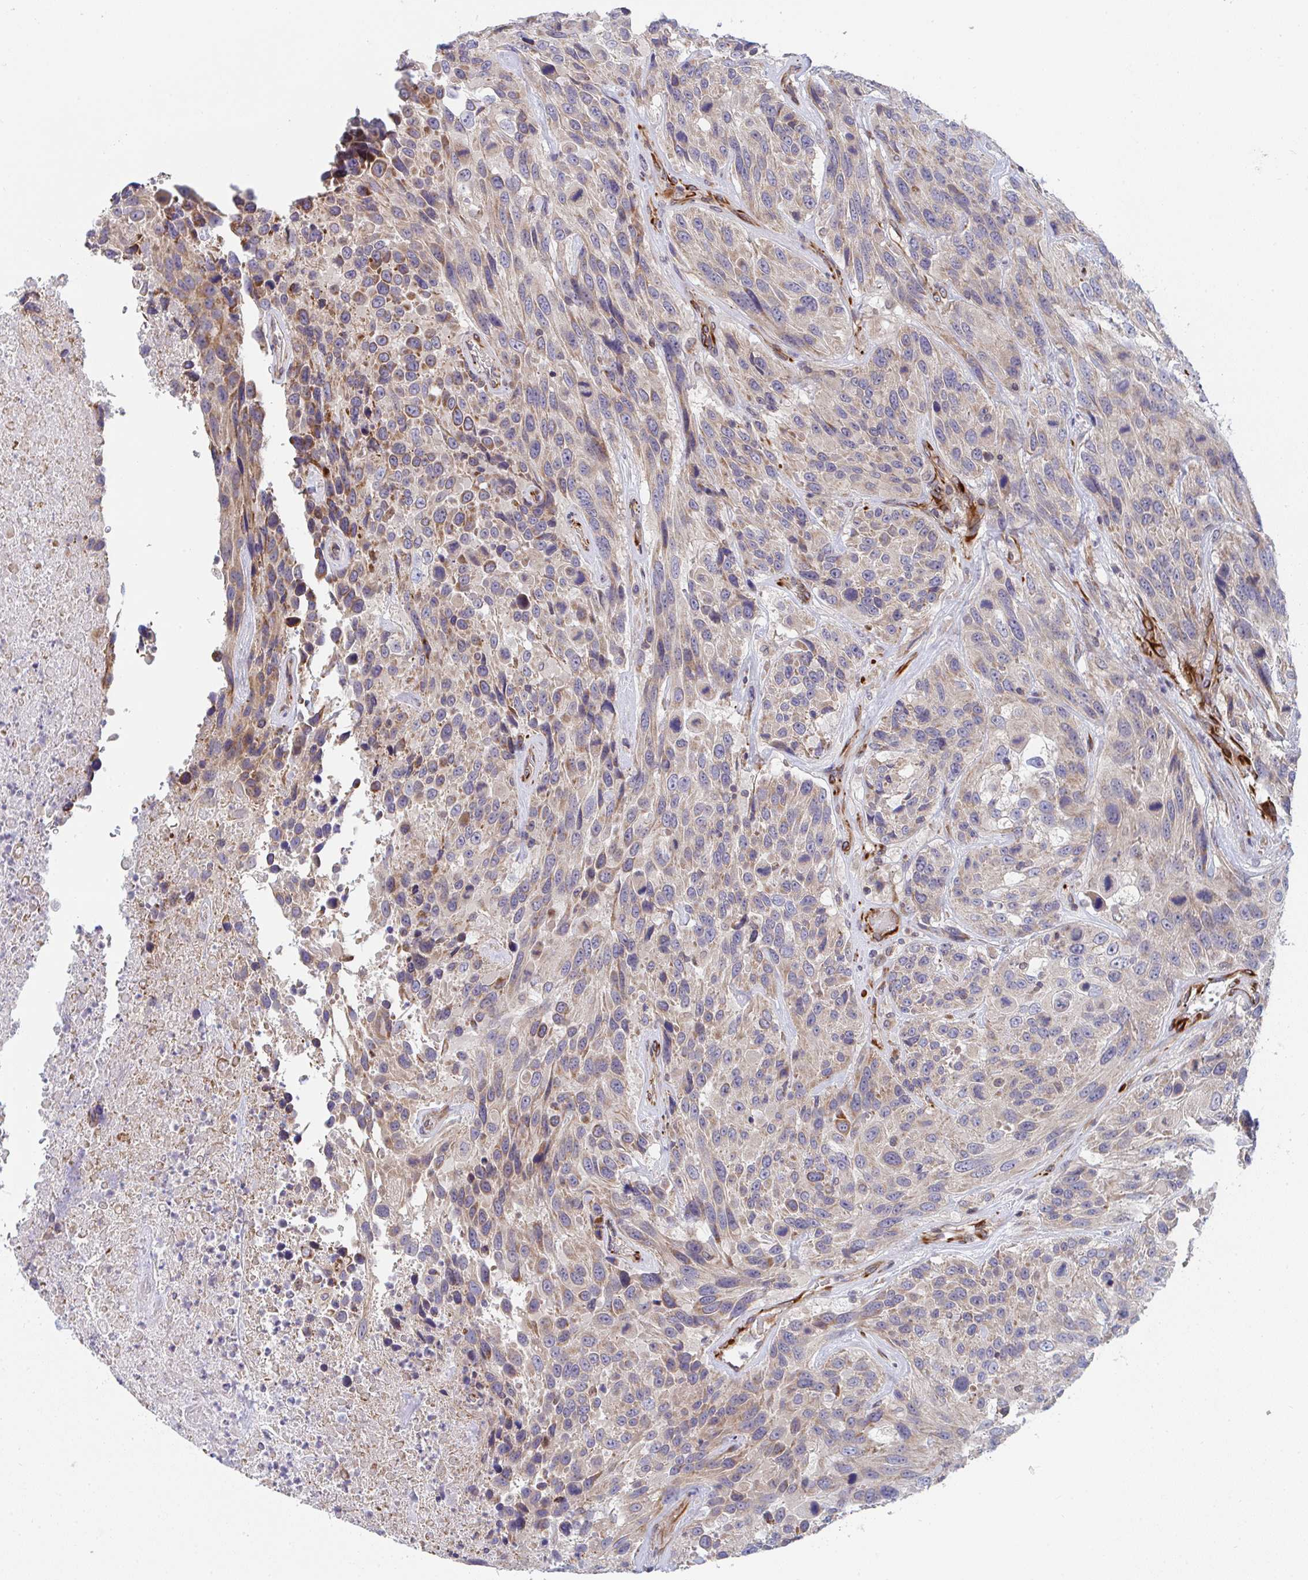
{"staining": {"intensity": "weak", "quantity": "25%-75%", "location": "cytoplasmic/membranous"}, "tissue": "urothelial cancer", "cell_type": "Tumor cells", "image_type": "cancer", "snomed": [{"axis": "morphology", "description": "Urothelial carcinoma, High grade"}, {"axis": "topography", "description": "Urinary bladder"}], "caption": "IHC (DAB) staining of urothelial cancer shows weak cytoplasmic/membranous protein staining in approximately 25%-75% of tumor cells.", "gene": "EIF1AD", "patient": {"sex": "female", "age": 70}}